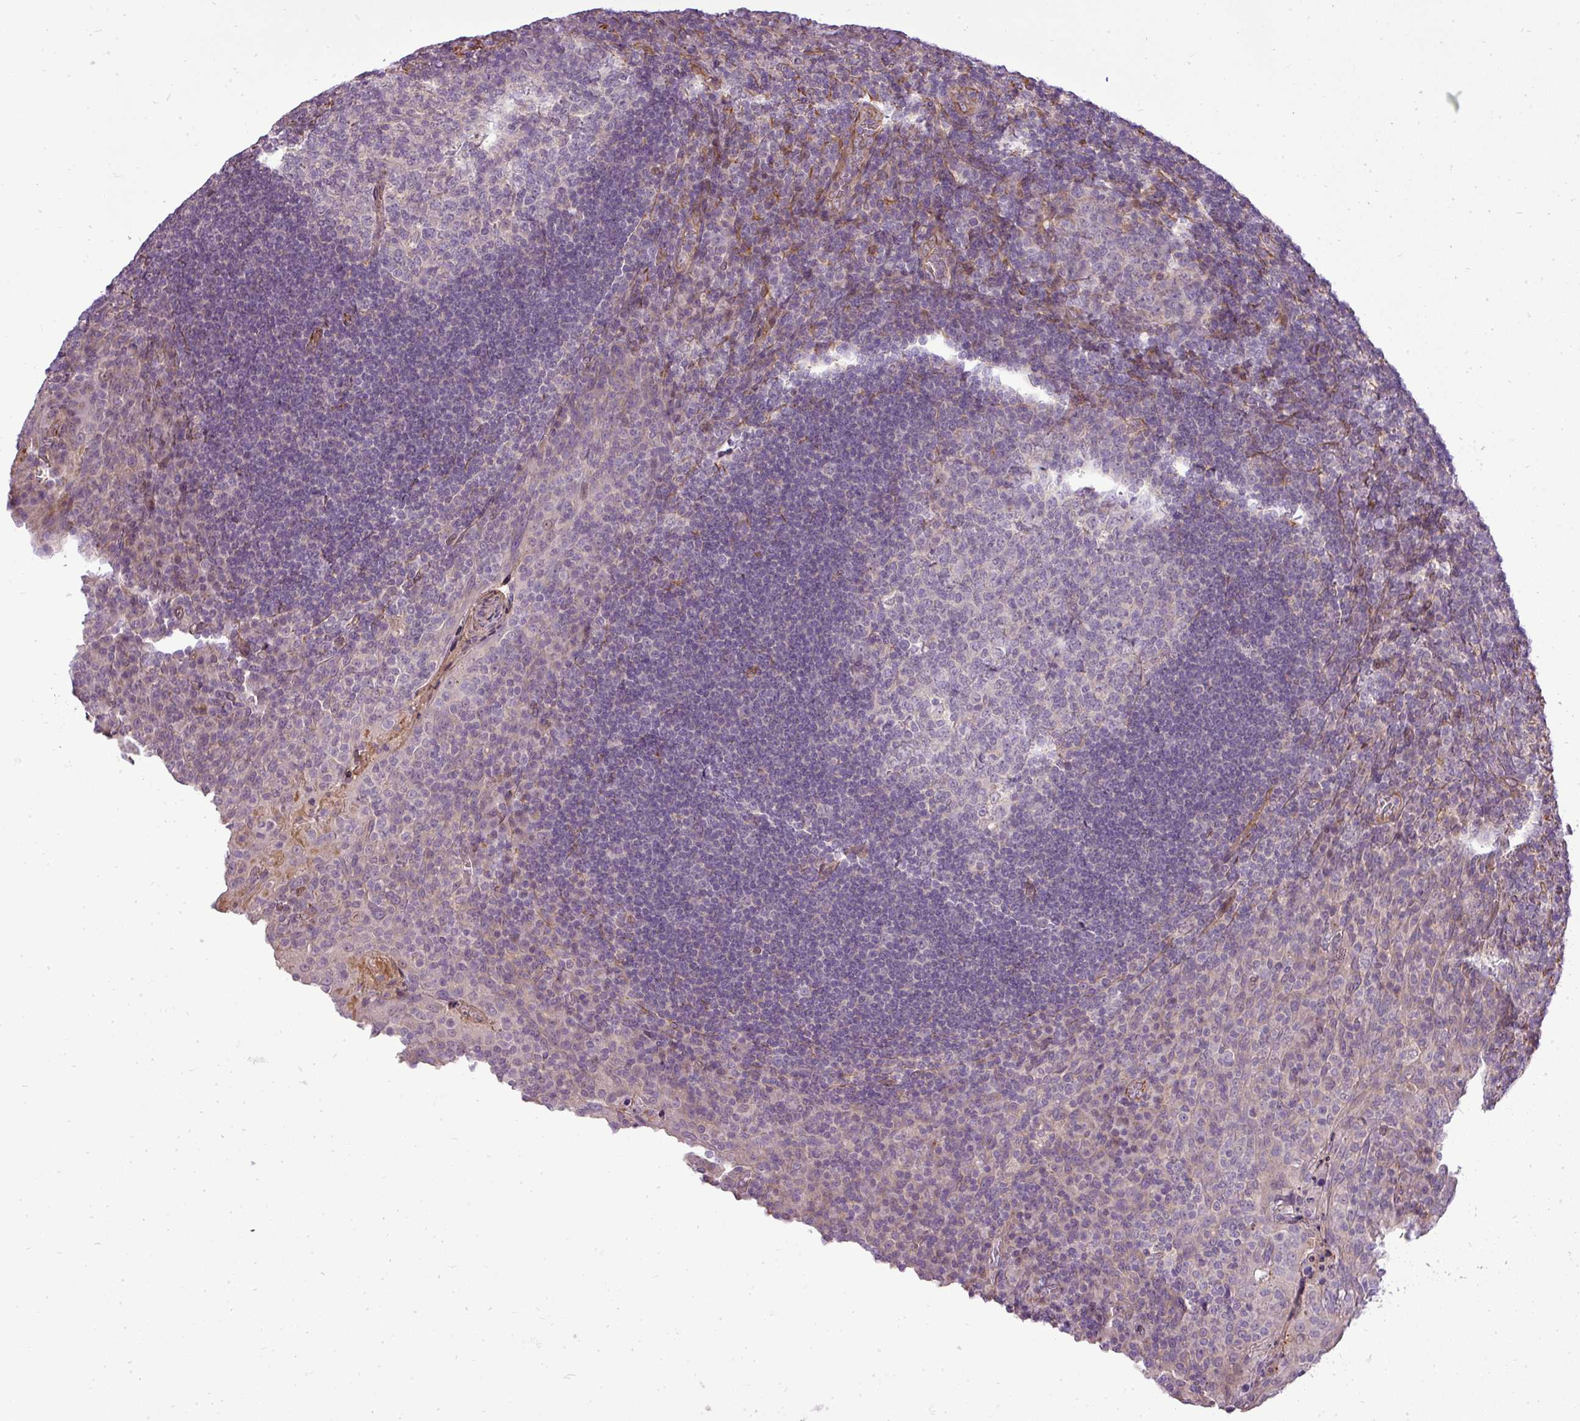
{"staining": {"intensity": "negative", "quantity": "none", "location": "none"}, "tissue": "tonsil", "cell_type": "Germinal center cells", "image_type": "normal", "snomed": [{"axis": "morphology", "description": "Normal tissue, NOS"}, {"axis": "topography", "description": "Tonsil"}], "caption": "Image shows no protein positivity in germinal center cells of unremarkable tonsil. (Stains: DAB IHC with hematoxylin counter stain, Microscopy: brightfield microscopy at high magnification).", "gene": "PDRG1", "patient": {"sex": "male", "age": 17}}